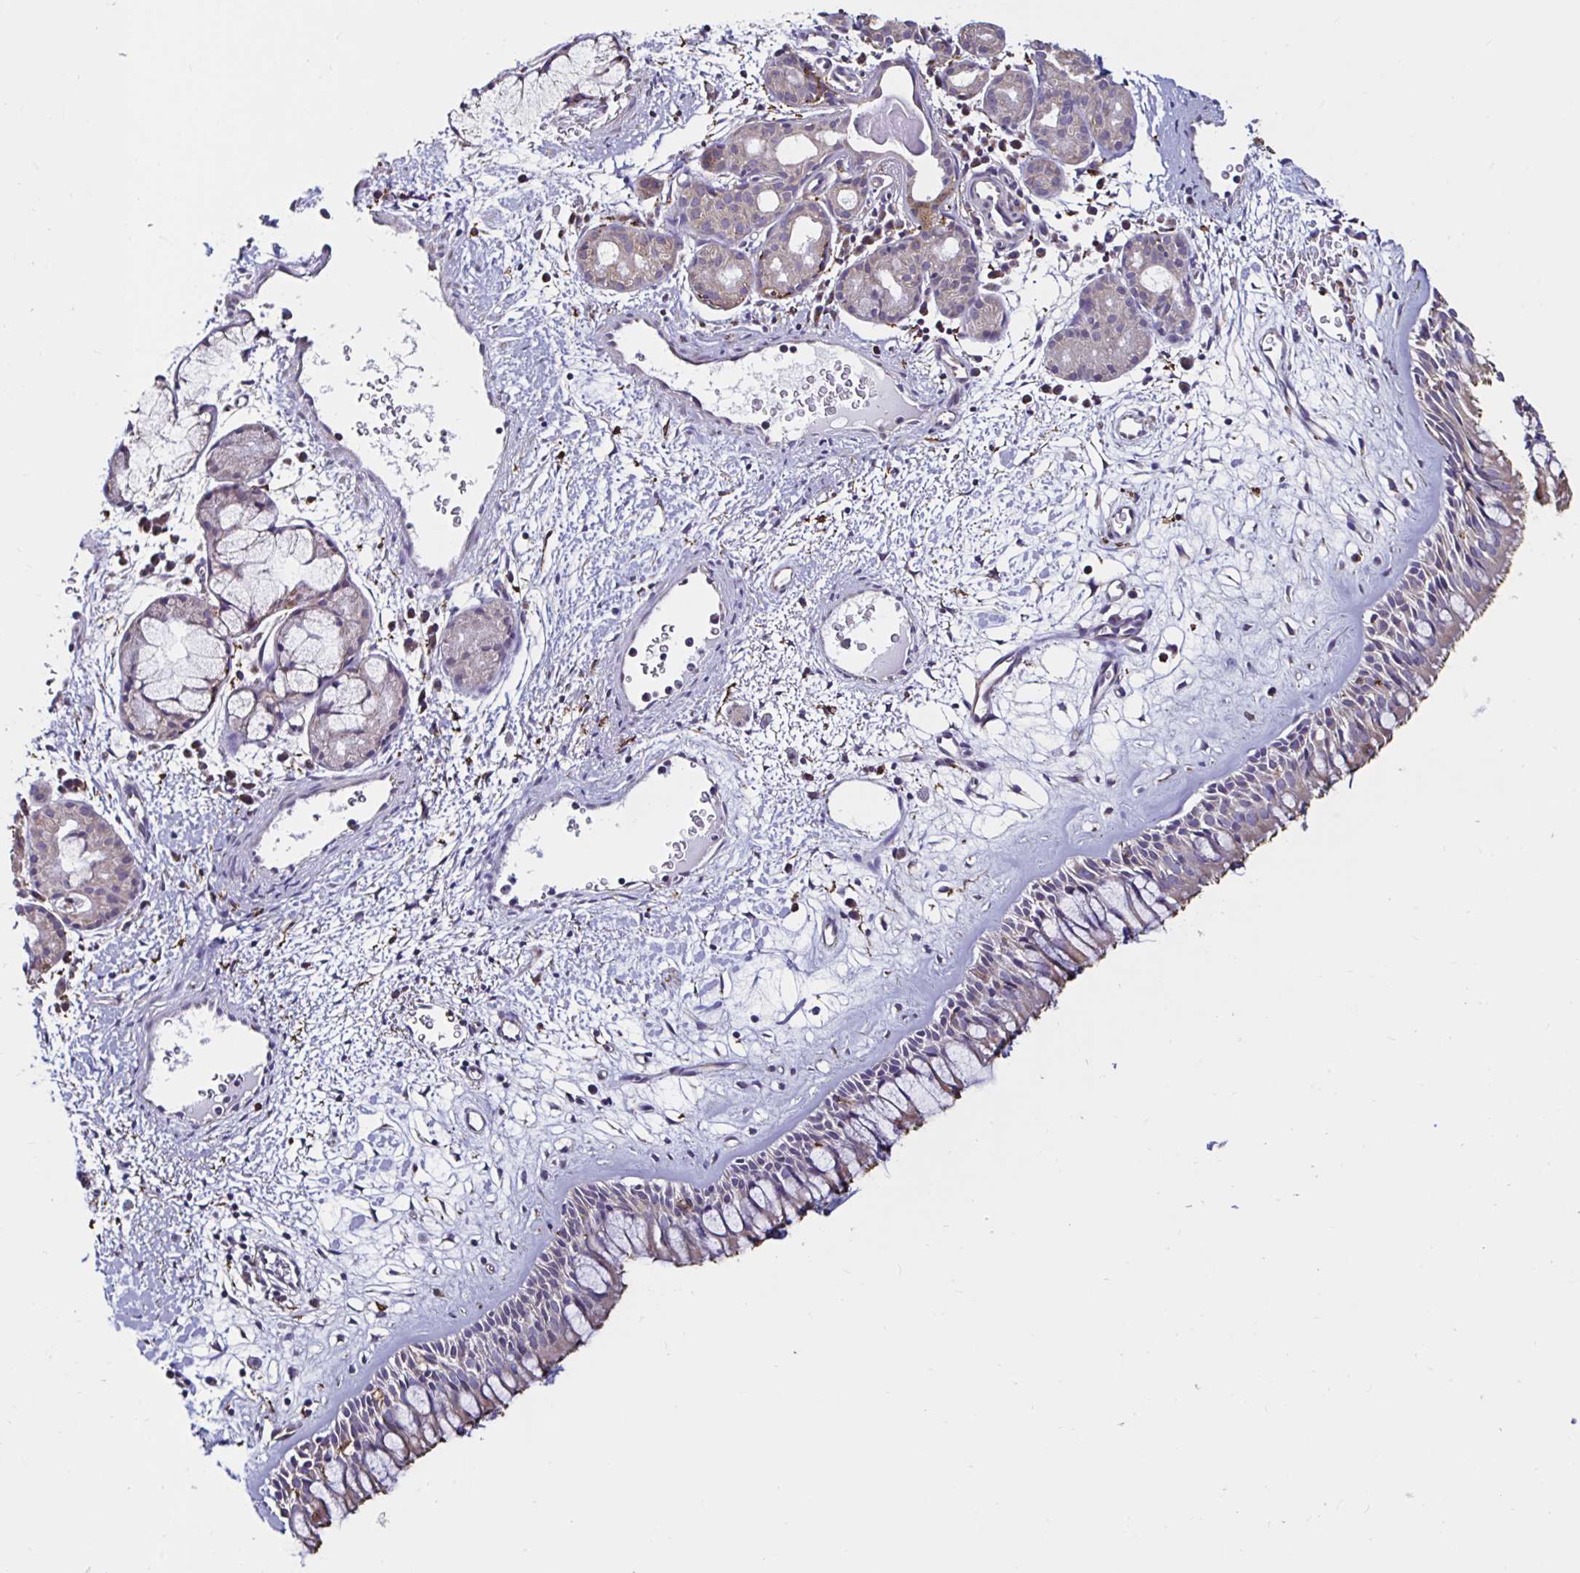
{"staining": {"intensity": "moderate", "quantity": "25%-75%", "location": "cytoplasmic/membranous"}, "tissue": "nasopharynx", "cell_type": "Respiratory epithelial cells", "image_type": "normal", "snomed": [{"axis": "morphology", "description": "Normal tissue, NOS"}, {"axis": "topography", "description": "Nasopharynx"}], "caption": "A medium amount of moderate cytoplasmic/membranous expression is present in about 25%-75% of respiratory epithelial cells in benign nasopharynx.", "gene": "MSR1", "patient": {"sex": "male", "age": 65}}